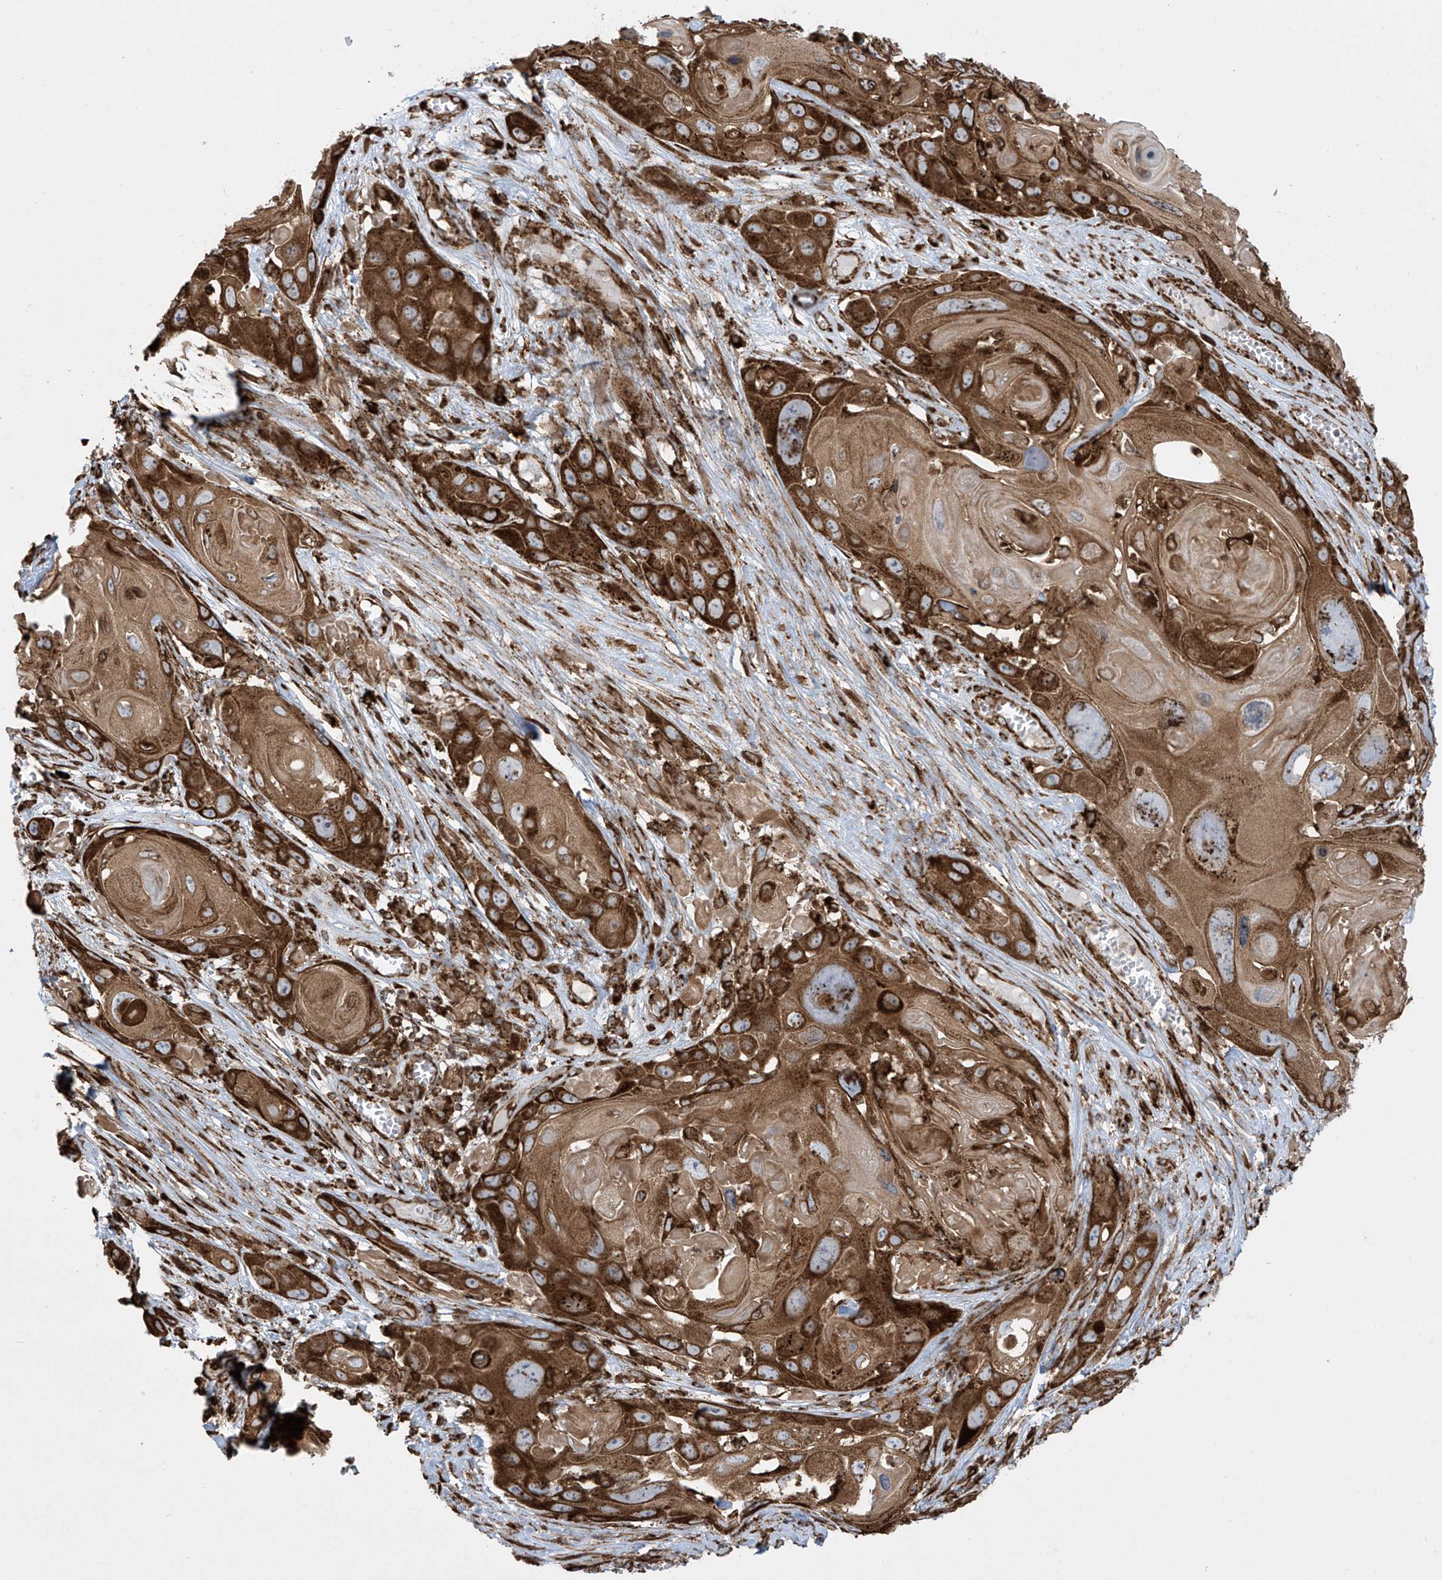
{"staining": {"intensity": "strong", "quantity": ">75%", "location": "cytoplasmic/membranous"}, "tissue": "skin cancer", "cell_type": "Tumor cells", "image_type": "cancer", "snomed": [{"axis": "morphology", "description": "Squamous cell carcinoma, NOS"}, {"axis": "topography", "description": "Skin"}], "caption": "Immunohistochemistry (IHC) image of neoplastic tissue: squamous cell carcinoma (skin) stained using immunohistochemistry demonstrates high levels of strong protein expression localized specifically in the cytoplasmic/membranous of tumor cells, appearing as a cytoplasmic/membranous brown color.", "gene": "MX1", "patient": {"sex": "male", "age": 55}}